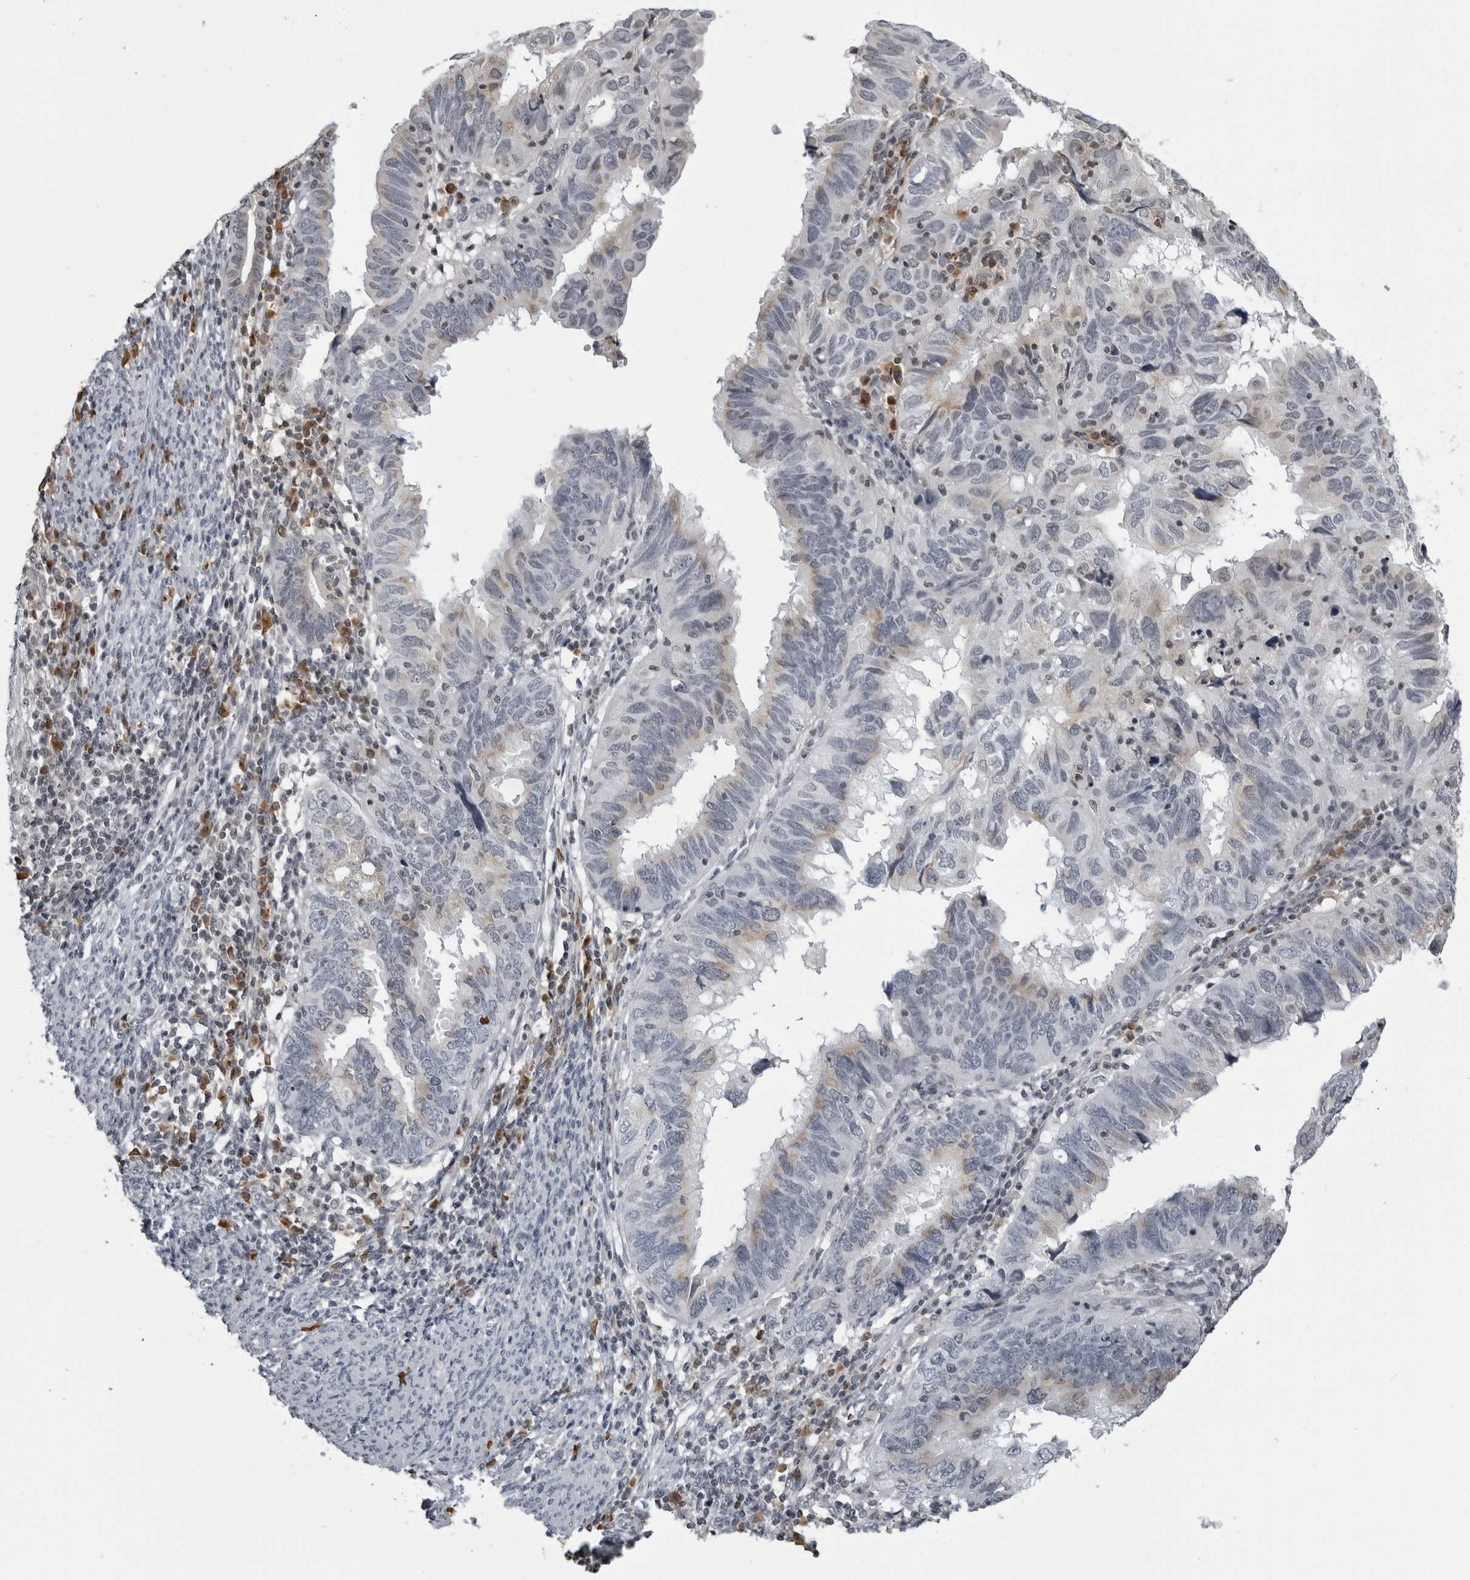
{"staining": {"intensity": "weak", "quantity": "<25%", "location": "cytoplasmic/membranous"}, "tissue": "endometrial cancer", "cell_type": "Tumor cells", "image_type": "cancer", "snomed": [{"axis": "morphology", "description": "Adenocarcinoma, NOS"}, {"axis": "topography", "description": "Uterus"}], "caption": "Endometrial cancer (adenocarcinoma) was stained to show a protein in brown. There is no significant expression in tumor cells.", "gene": "RTCA", "patient": {"sex": "female", "age": 77}}